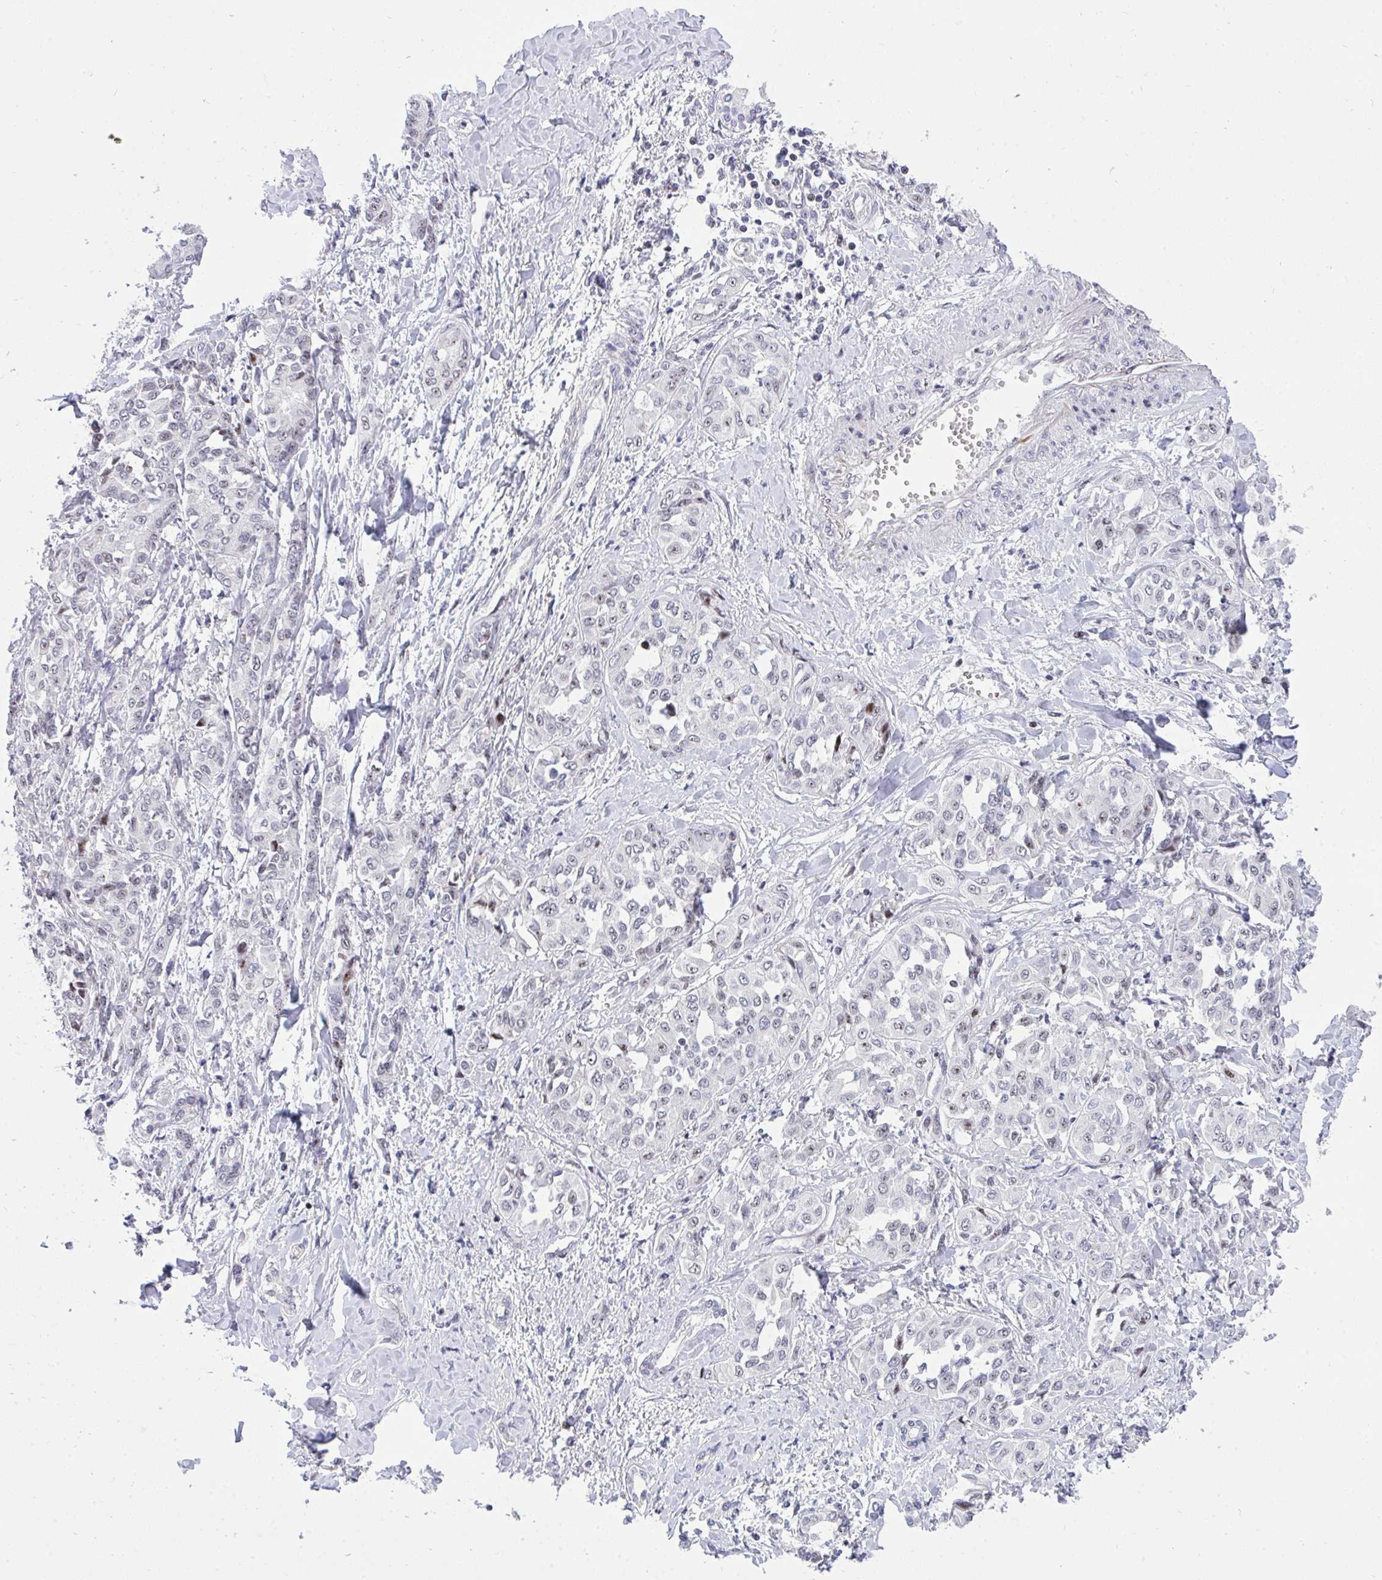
{"staining": {"intensity": "weak", "quantity": "<25%", "location": "nuclear"}, "tissue": "liver cancer", "cell_type": "Tumor cells", "image_type": "cancer", "snomed": [{"axis": "morphology", "description": "Cholangiocarcinoma"}, {"axis": "topography", "description": "Liver"}], "caption": "Photomicrograph shows no significant protein staining in tumor cells of liver cholangiocarcinoma. (Stains: DAB (3,3'-diaminobenzidine) immunohistochemistry with hematoxylin counter stain, Microscopy: brightfield microscopy at high magnification).", "gene": "PLPPR3", "patient": {"sex": "female", "age": 77}}